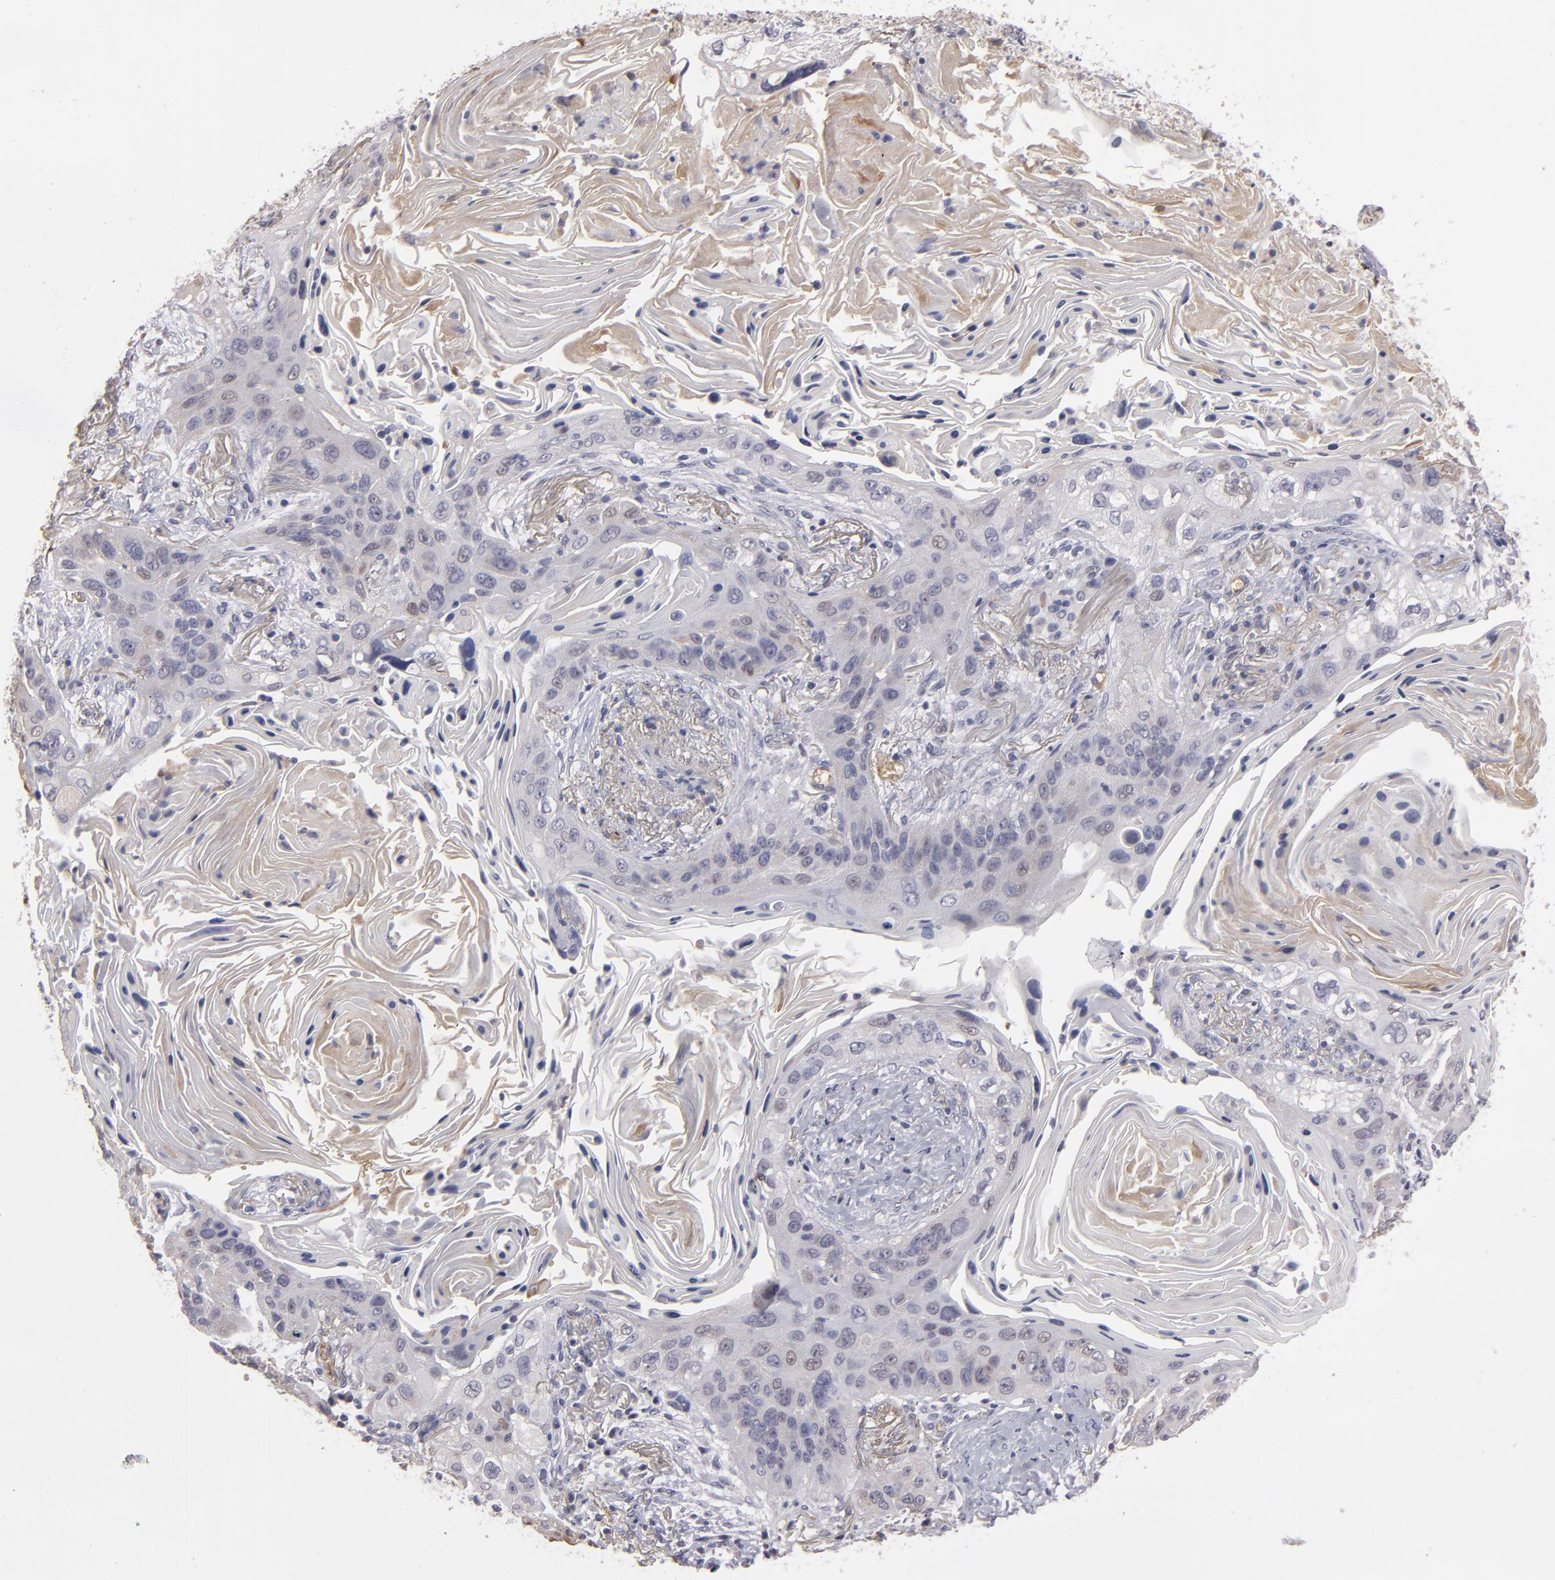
{"staining": {"intensity": "negative", "quantity": "none", "location": "none"}, "tissue": "lung cancer", "cell_type": "Tumor cells", "image_type": "cancer", "snomed": [{"axis": "morphology", "description": "Squamous cell carcinoma, NOS"}, {"axis": "topography", "description": "Lung"}], "caption": "Immunohistochemical staining of lung cancer (squamous cell carcinoma) exhibits no significant positivity in tumor cells.", "gene": "ITIH4", "patient": {"sex": "female", "age": 67}}